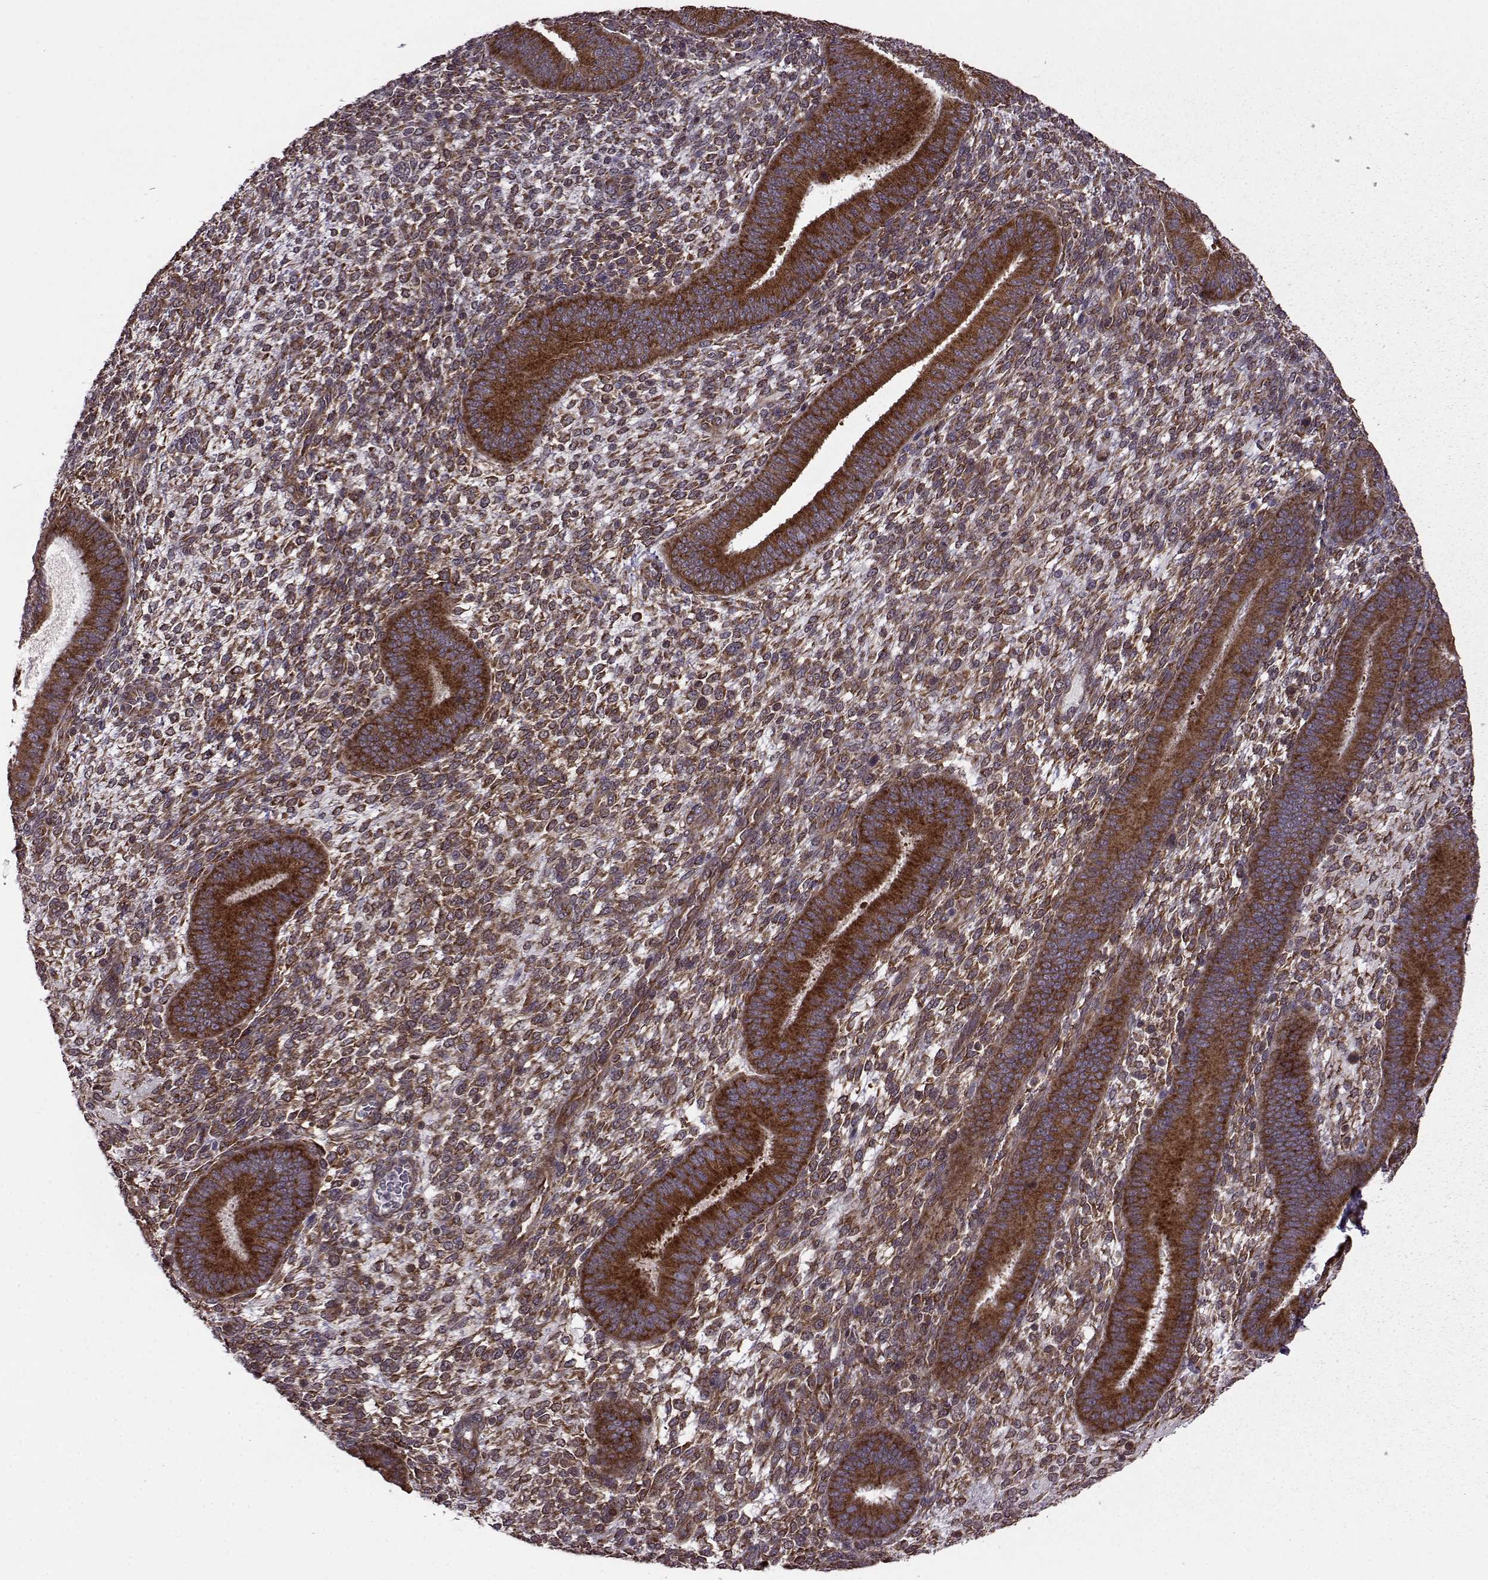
{"staining": {"intensity": "moderate", "quantity": ">75%", "location": "cytoplasmic/membranous"}, "tissue": "endometrium", "cell_type": "Cells in endometrial stroma", "image_type": "normal", "snomed": [{"axis": "morphology", "description": "Normal tissue, NOS"}, {"axis": "topography", "description": "Endometrium"}], "caption": "Cells in endometrial stroma show moderate cytoplasmic/membranous expression in about >75% of cells in normal endometrium. The staining was performed using DAB (3,3'-diaminobenzidine) to visualize the protein expression in brown, while the nuclei were stained in blue with hematoxylin (Magnification: 20x).", "gene": "URI1", "patient": {"sex": "female", "age": 39}}